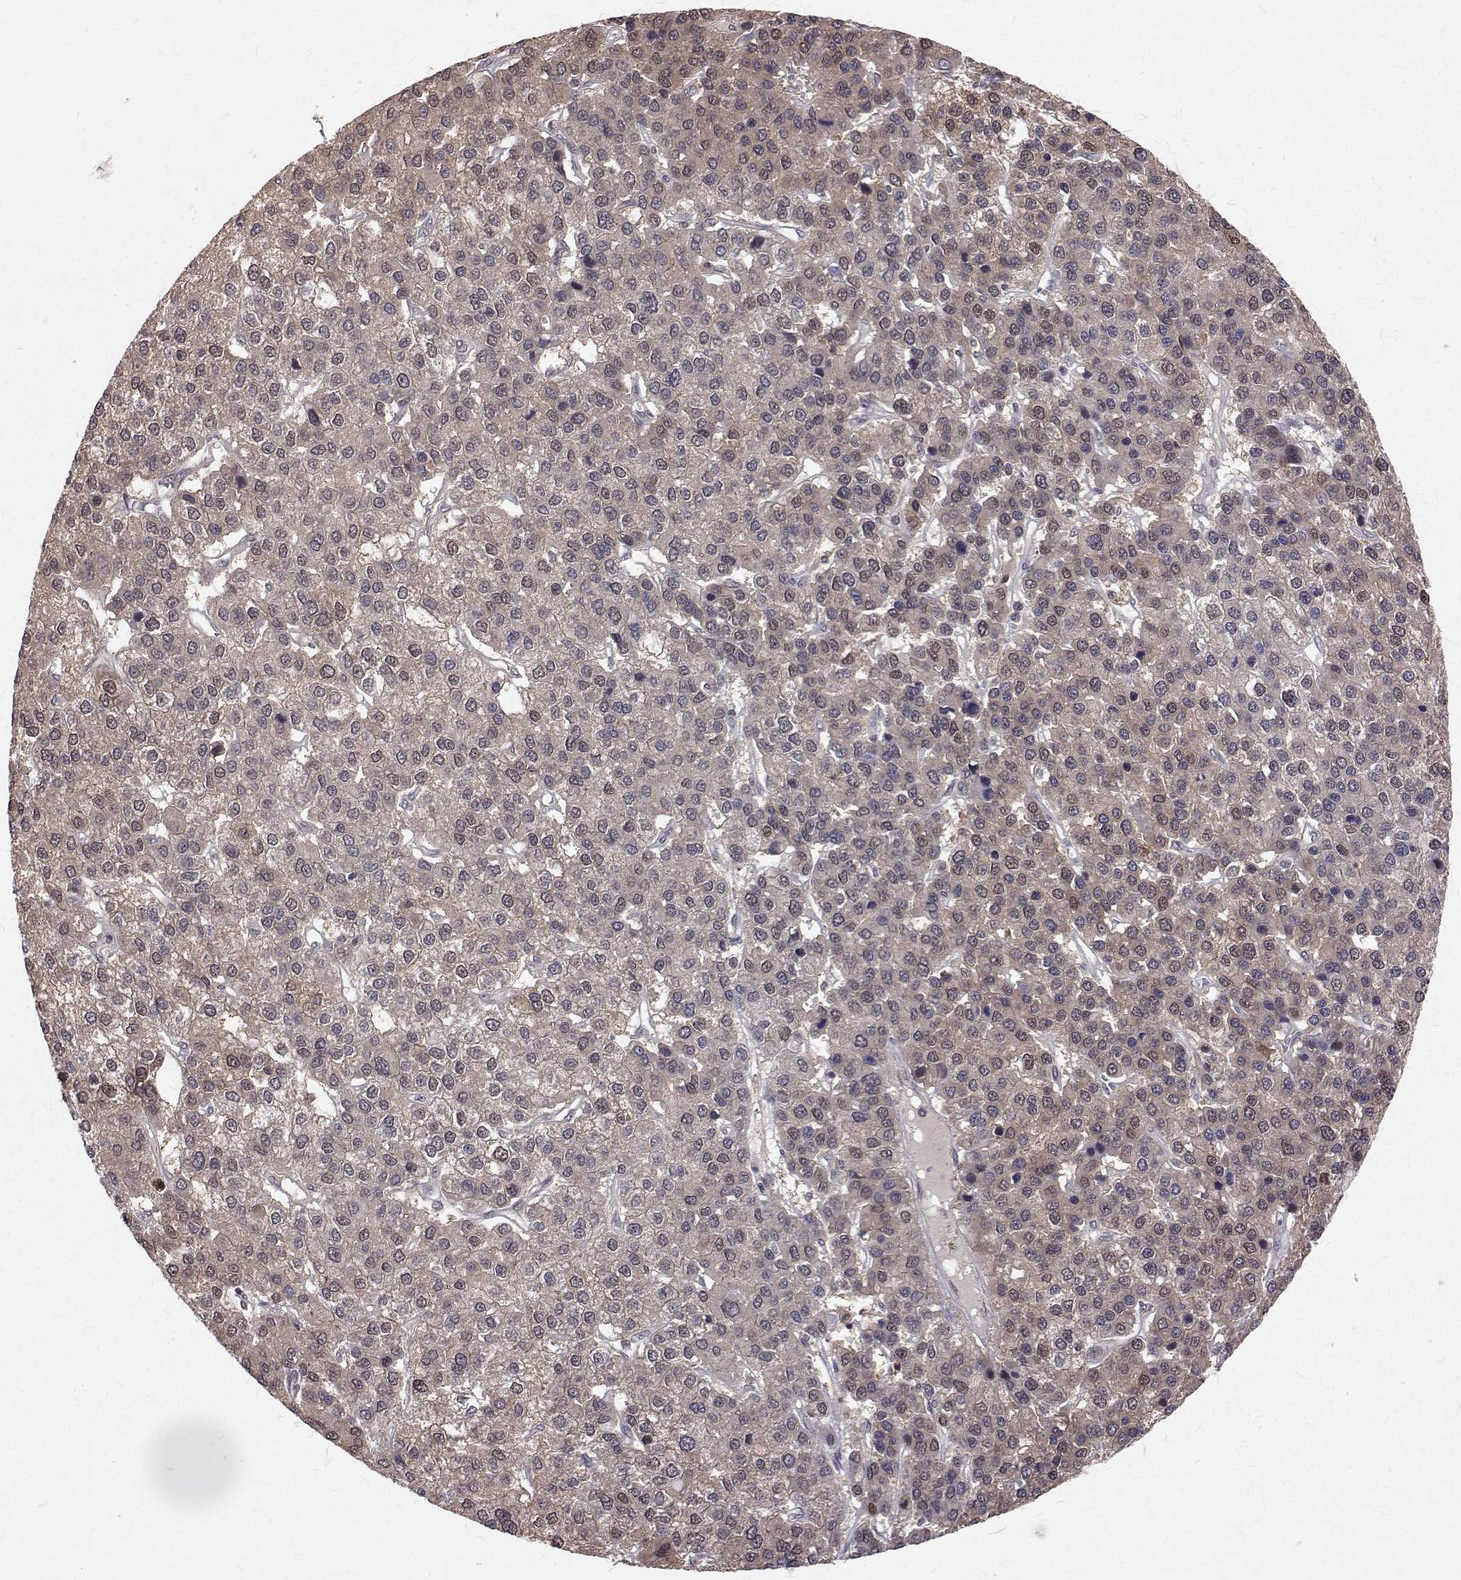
{"staining": {"intensity": "weak", "quantity": "<25%", "location": "nuclear"}, "tissue": "liver cancer", "cell_type": "Tumor cells", "image_type": "cancer", "snomed": [{"axis": "morphology", "description": "Carcinoma, Hepatocellular, NOS"}, {"axis": "topography", "description": "Liver"}], "caption": "Human hepatocellular carcinoma (liver) stained for a protein using IHC reveals no expression in tumor cells.", "gene": "NIF3L1", "patient": {"sex": "female", "age": 41}}